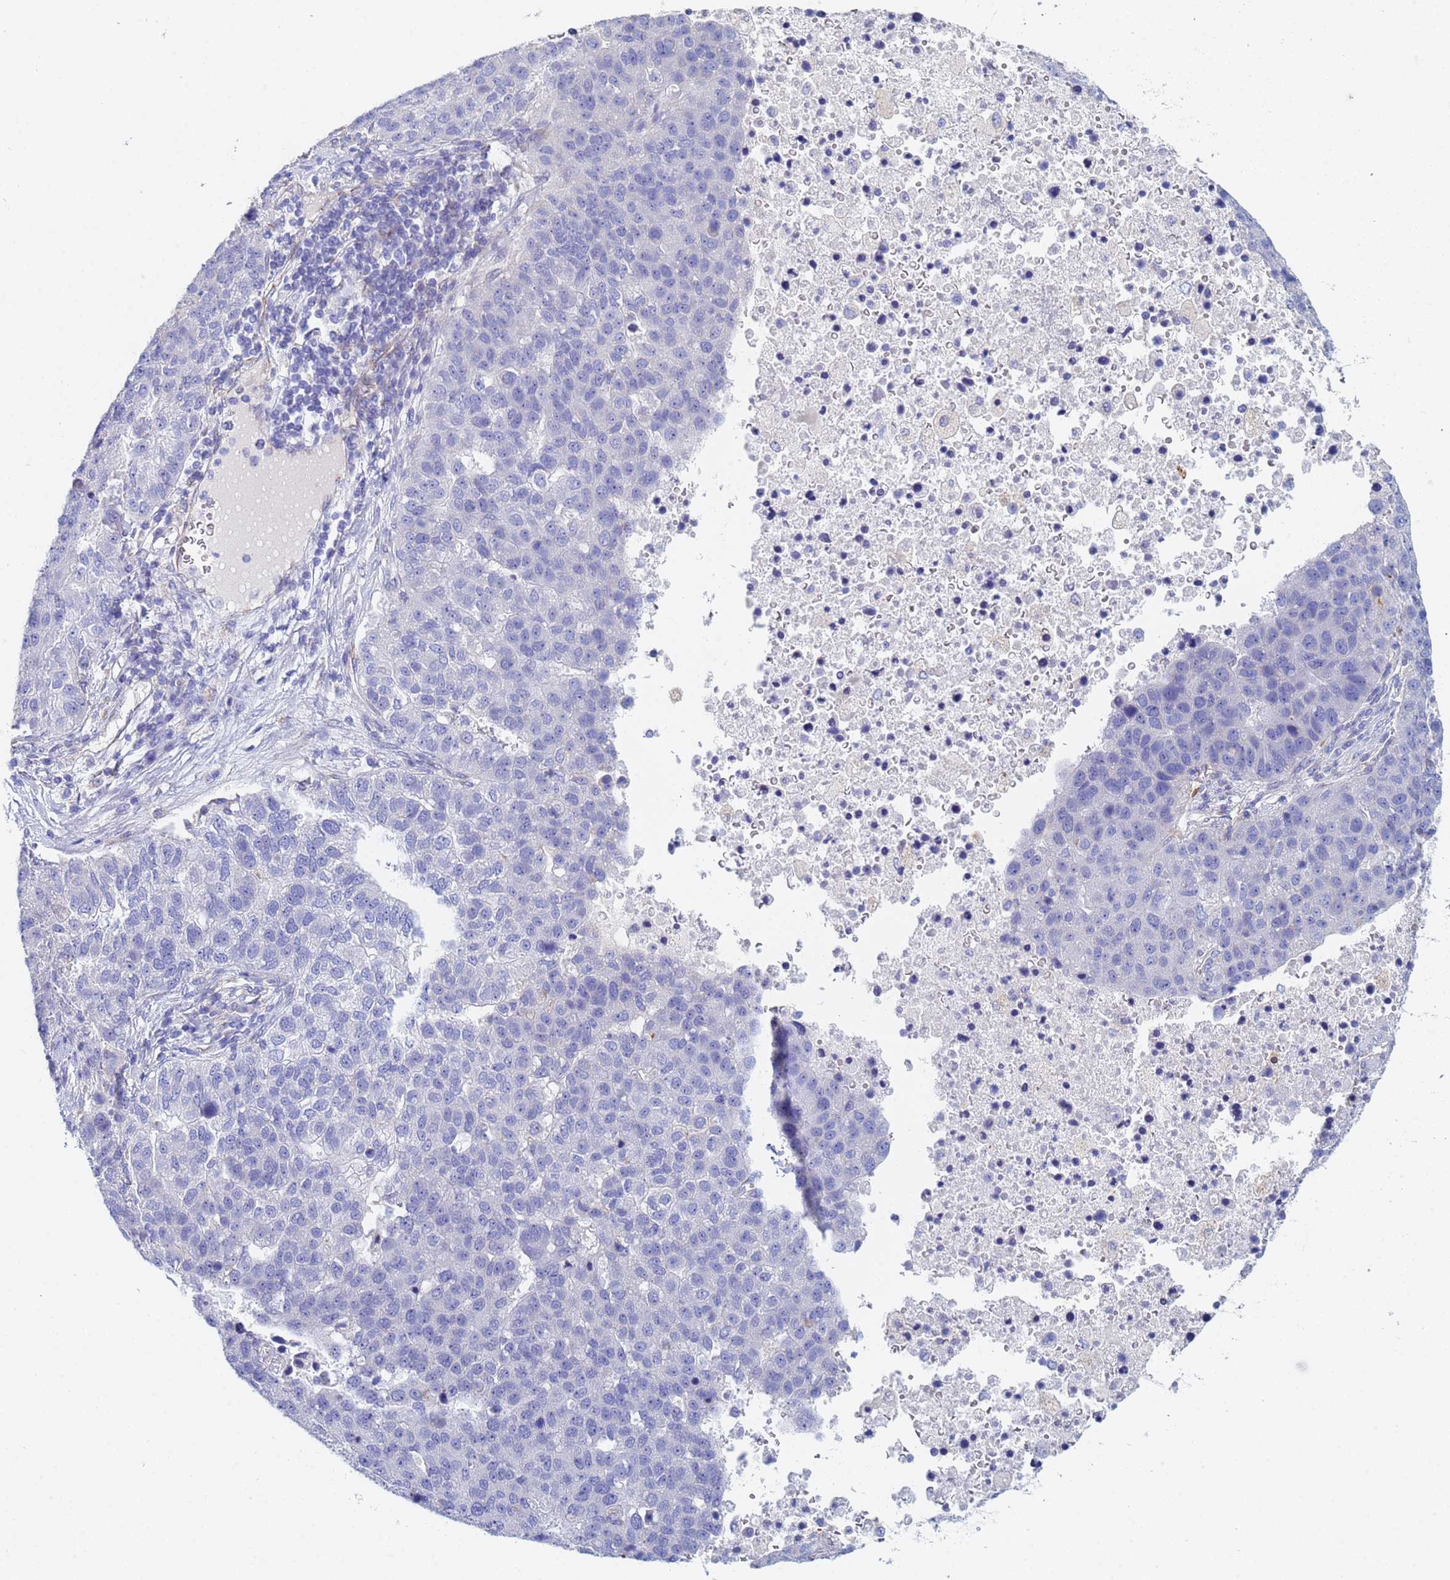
{"staining": {"intensity": "negative", "quantity": "none", "location": "none"}, "tissue": "pancreatic cancer", "cell_type": "Tumor cells", "image_type": "cancer", "snomed": [{"axis": "morphology", "description": "Adenocarcinoma, NOS"}, {"axis": "topography", "description": "Pancreas"}], "caption": "Immunohistochemical staining of human adenocarcinoma (pancreatic) demonstrates no significant staining in tumor cells.", "gene": "GDAP2", "patient": {"sex": "female", "age": 61}}